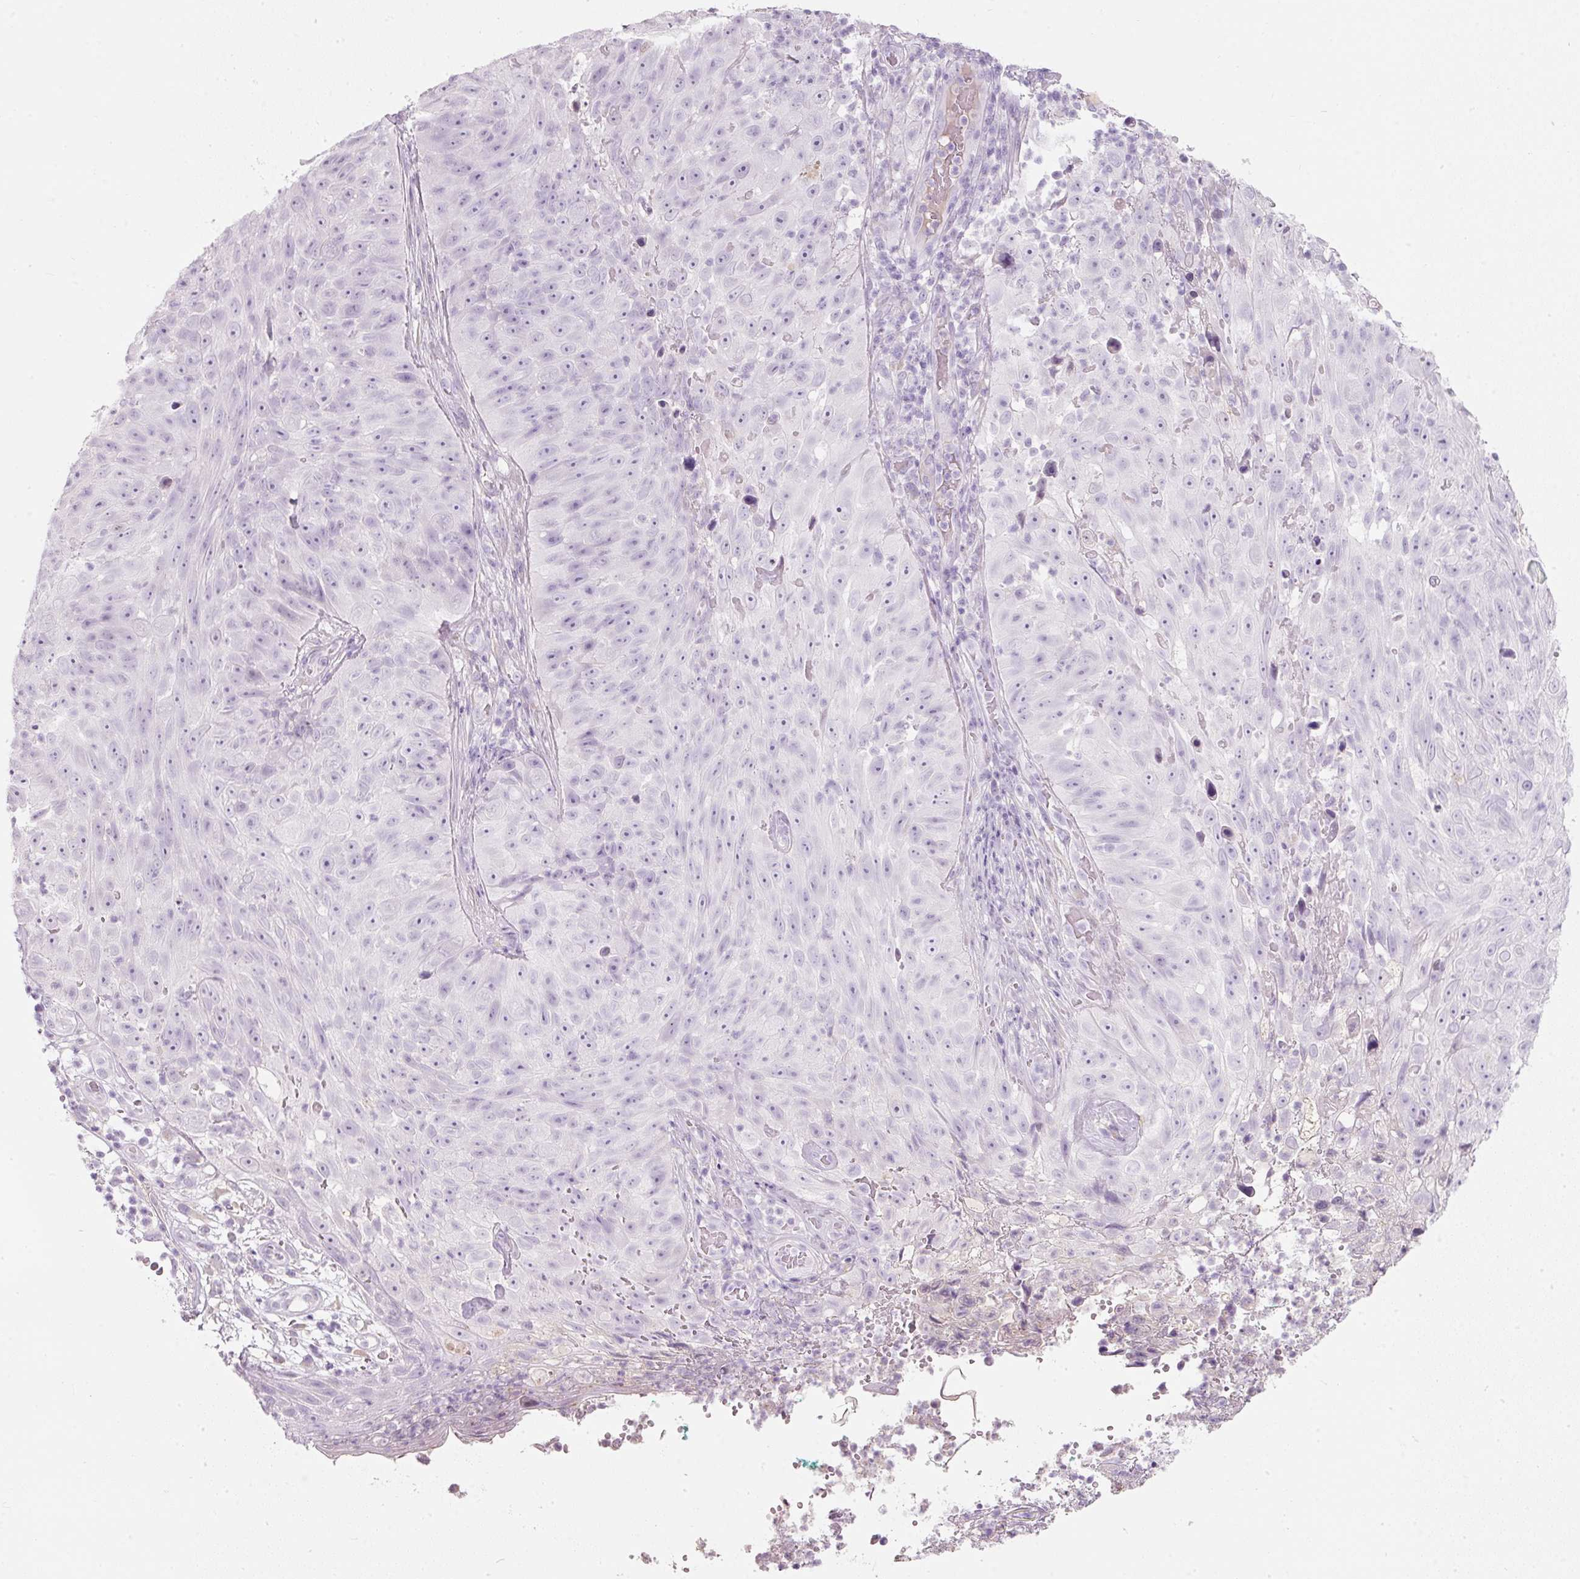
{"staining": {"intensity": "negative", "quantity": "none", "location": "none"}, "tissue": "skin cancer", "cell_type": "Tumor cells", "image_type": "cancer", "snomed": [{"axis": "morphology", "description": "Squamous cell carcinoma, NOS"}, {"axis": "topography", "description": "Skin"}], "caption": "Immunohistochemistry (IHC) micrograph of skin squamous cell carcinoma stained for a protein (brown), which reveals no positivity in tumor cells.", "gene": "DNM1", "patient": {"sex": "female", "age": 87}}